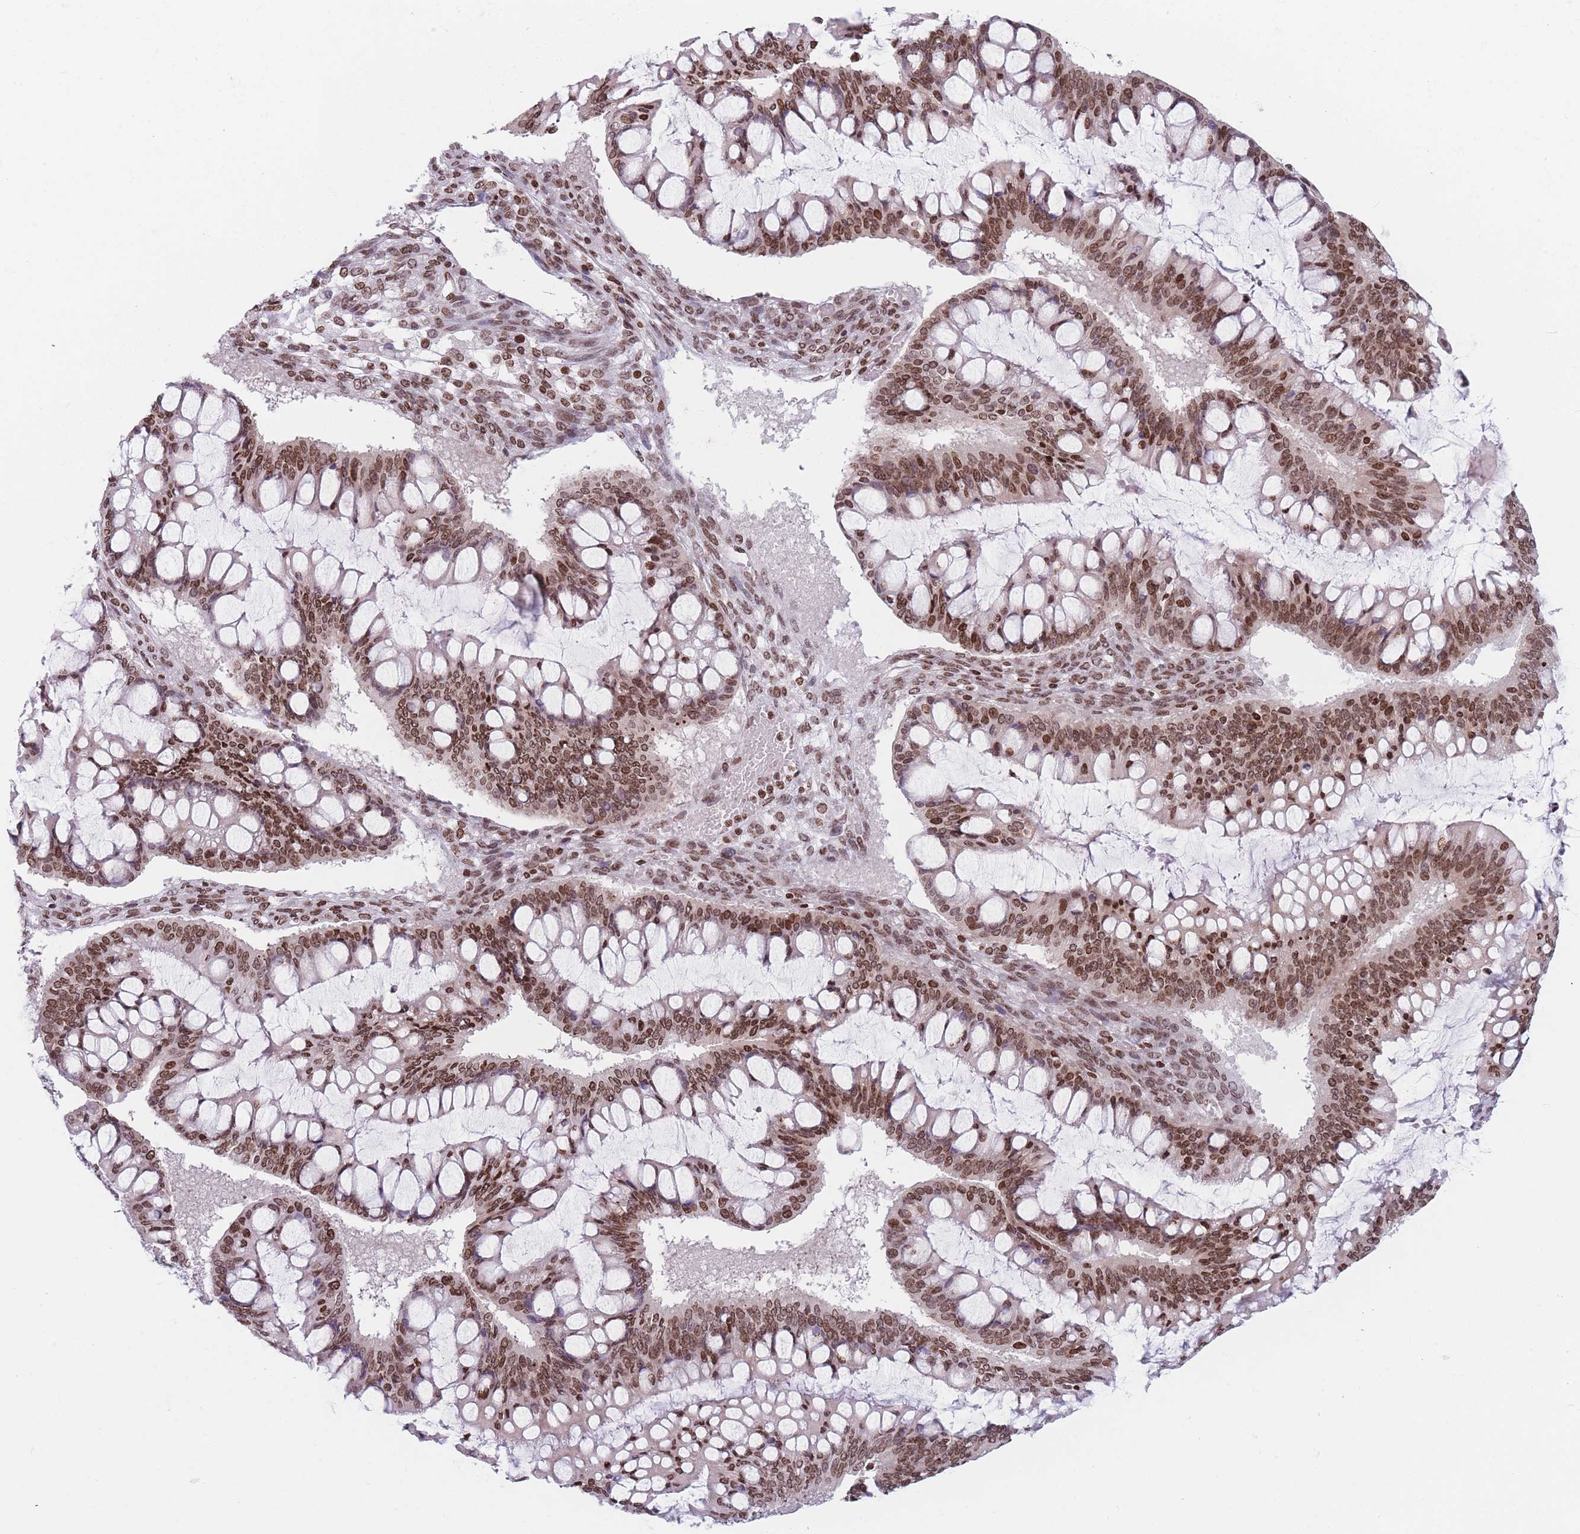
{"staining": {"intensity": "moderate", "quantity": ">75%", "location": "nuclear"}, "tissue": "ovarian cancer", "cell_type": "Tumor cells", "image_type": "cancer", "snomed": [{"axis": "morphology", "description": "Cystadenocarcinoma, mucinous, NOS"}, {"axis": "topography", "description": "Ovary"}], "caption": "DAB immunohistochemical staining of human ovarian cancer reveals moderate nuclear protein expression in about >75% of tumor cells.", "gene": "AK9", "patient": {"sex": "female", "age": 73}}